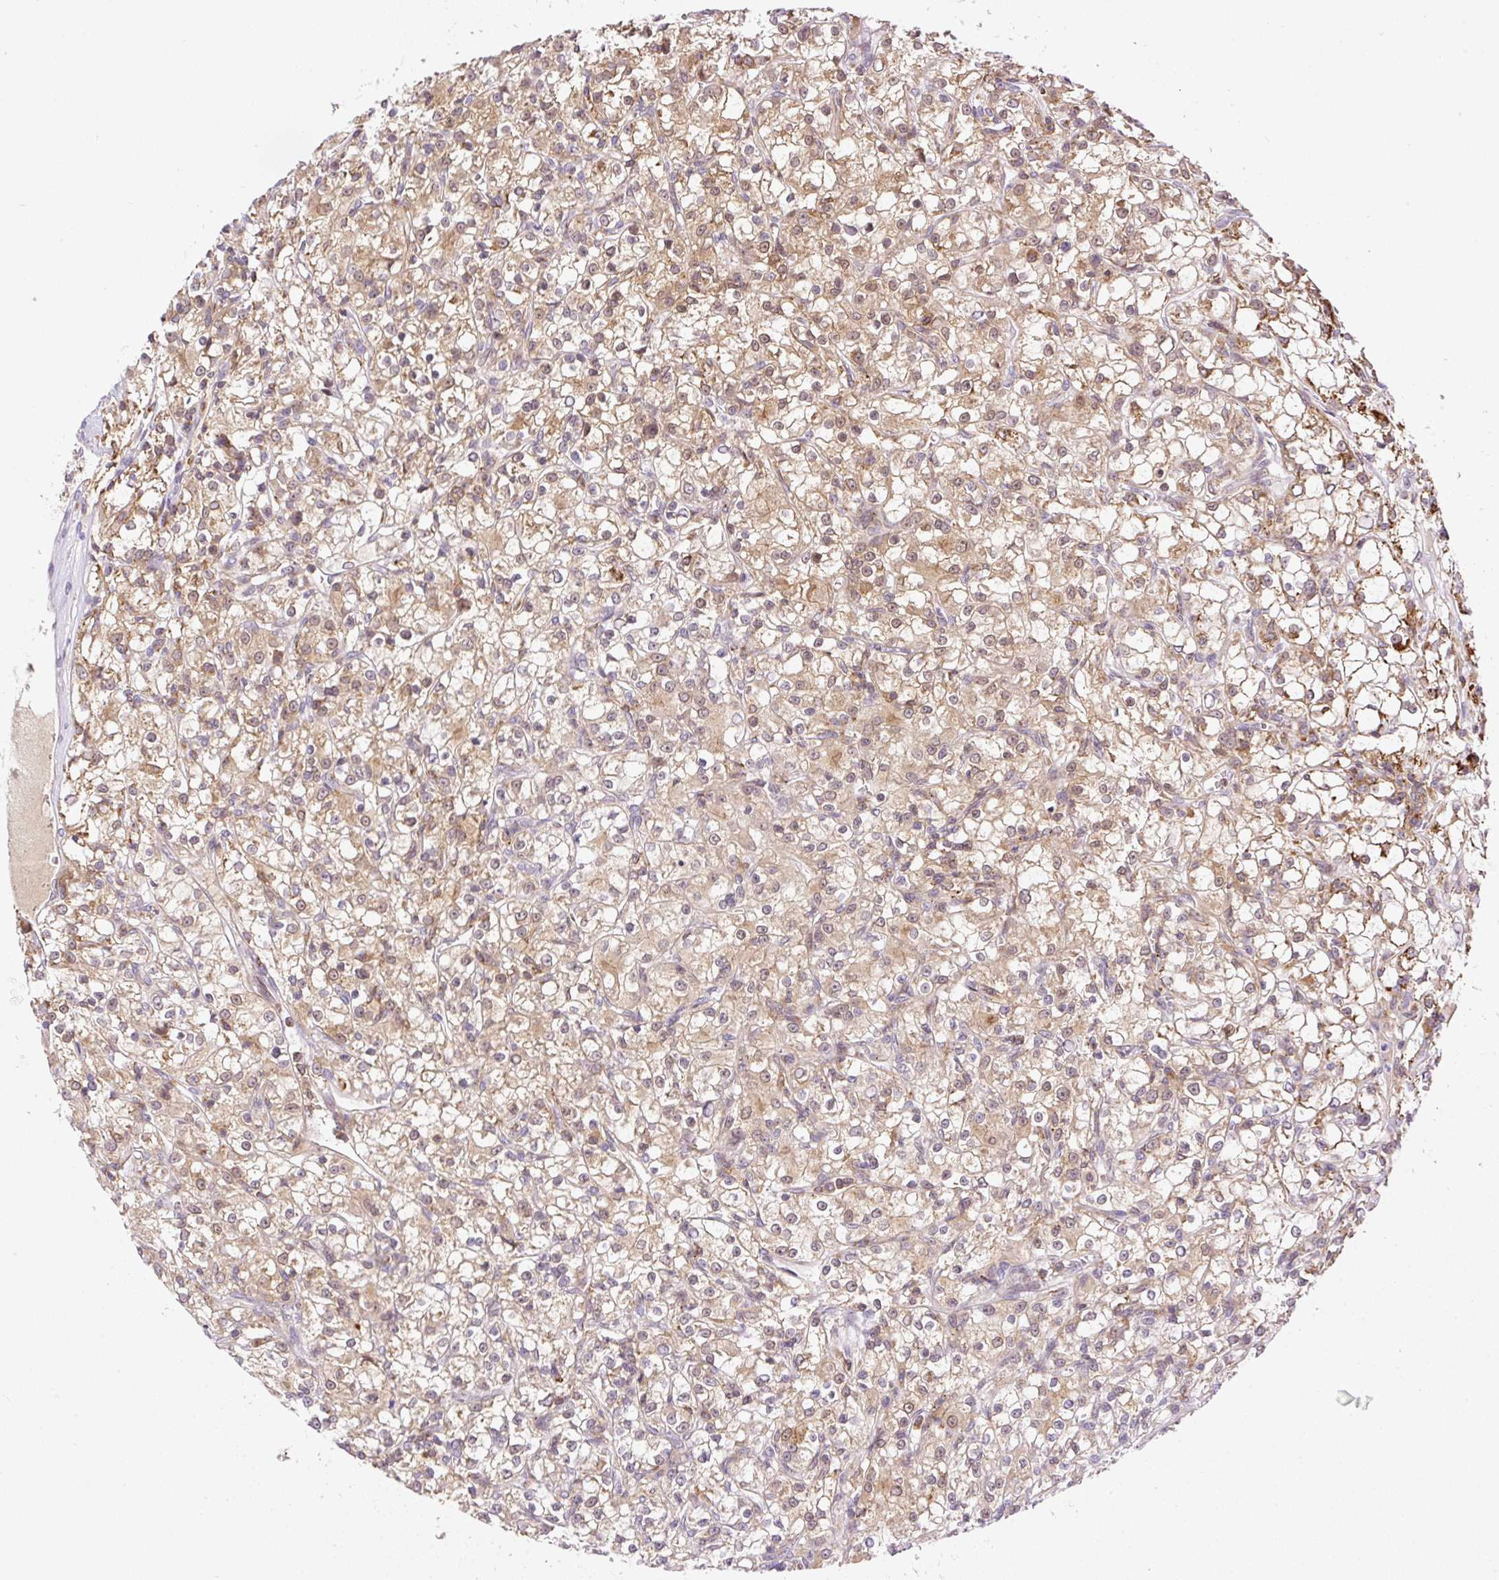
{"staining": {"intensity": "moderate", "quantity": ">75%", "location": "cytoplasmic/membranous,nuclear"}, "tissue": "renal cancer", "cell_type": "Tumor cells", "image_type": "cancer", "snomed": [{"axis": "morphology", "description": "Adenocarcinoma, NOS"}, {"axis": "topography", "description": "Kidney"}], "caption": "Protein expression analysis of renal adenocarcinoma displays moderate cytoplasmic/membranous and nuclear positivity in about >75% of tumor cells.", "gene": "CARD11", "patient": {"sex": "female", "age": 59}}